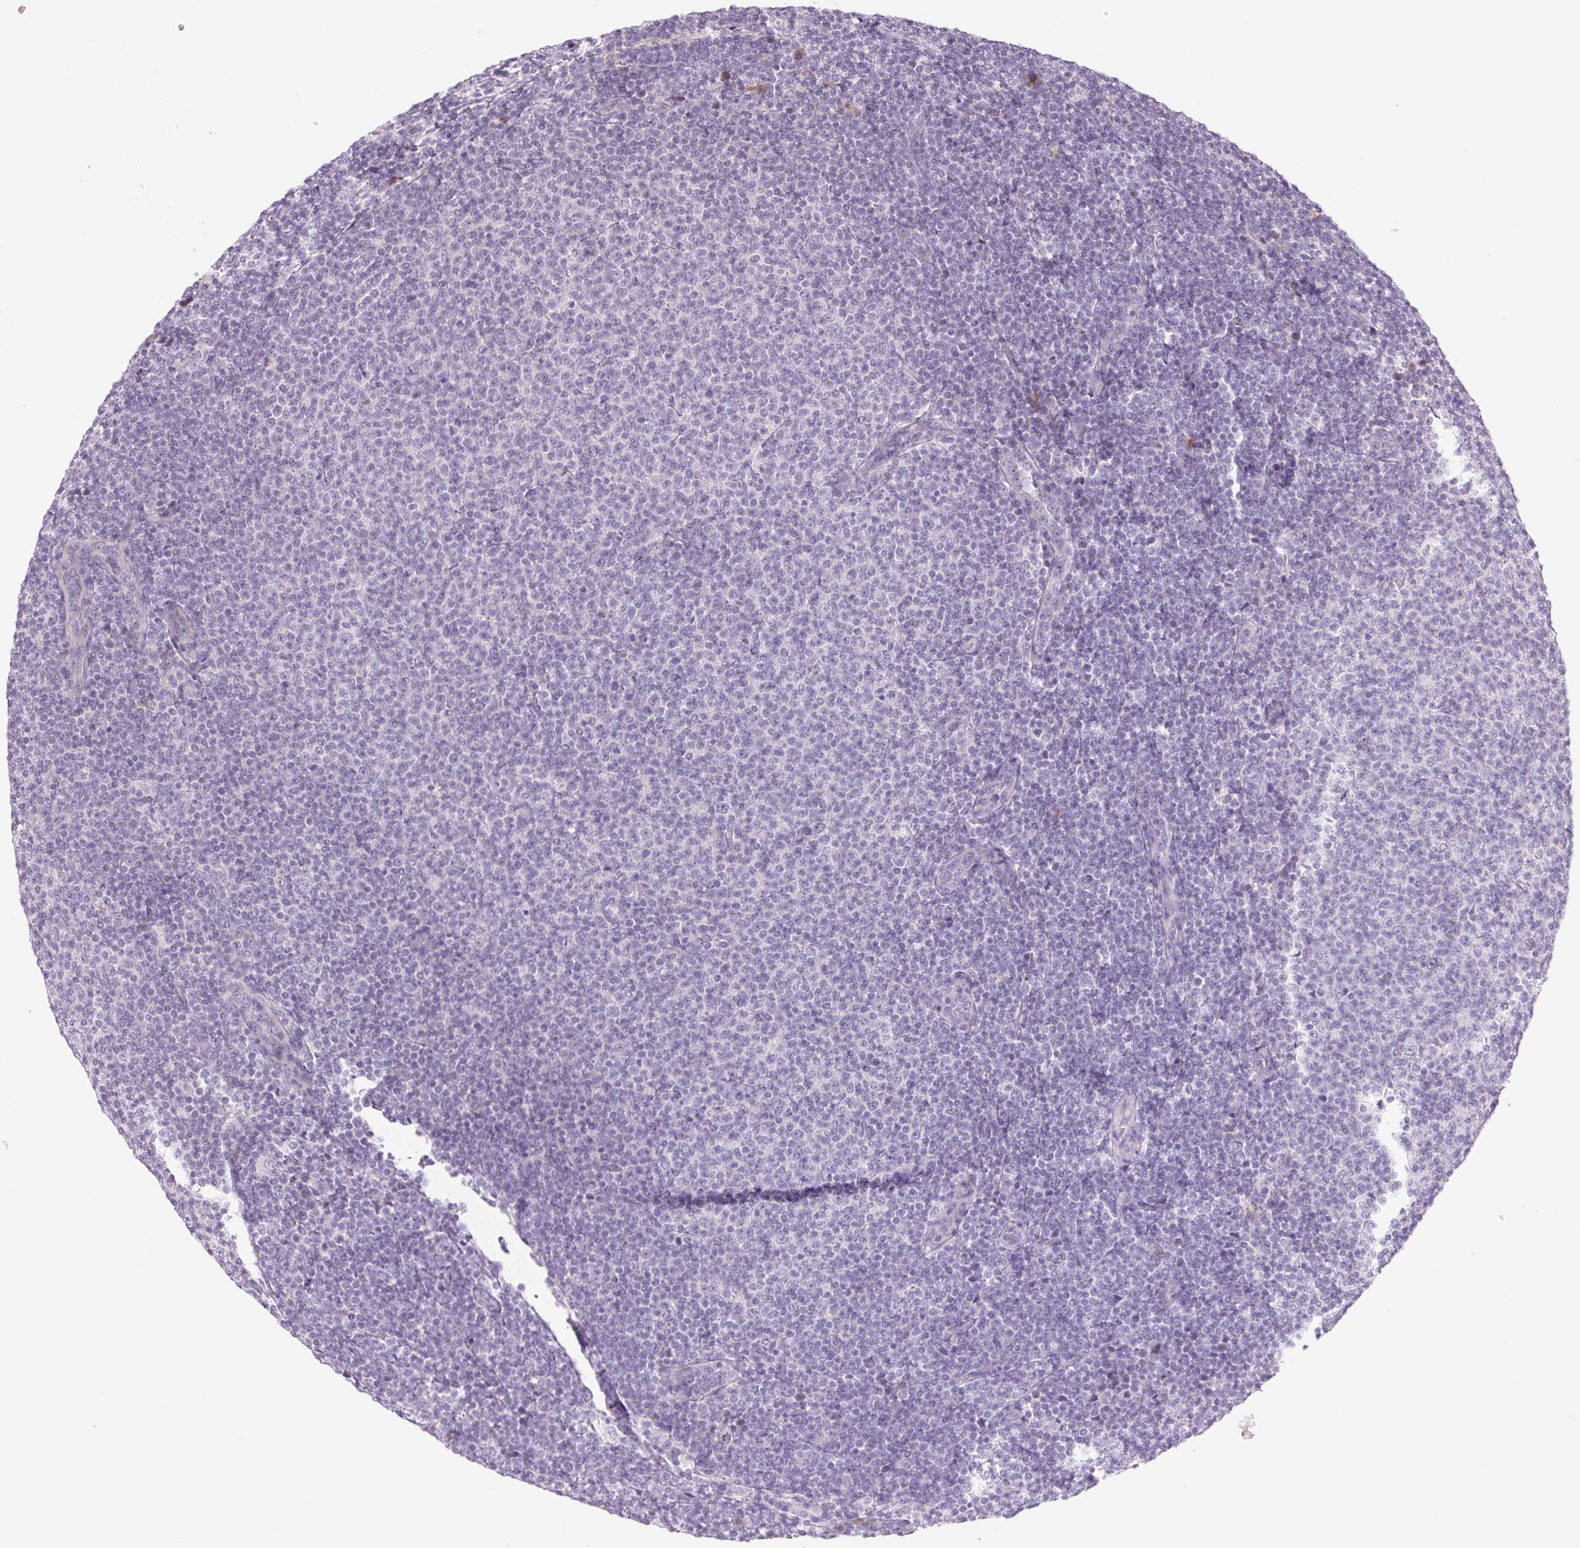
{"staining": {"intensity": "negative", "quantity": "none", "location": "none"}, "tissue": "lymphoma", "cell_type": "Tumor cells", "image_type": "cancer", "snomed": [{"axis": "morphology", "description": "Malignant lymphoma, non-Hodgkin's type, Low grade"}, {"axis": "topography", "description": "Lymph node"}], "caption": "Lymphoma was stained to show a protein in brown. There is no significant positivity in tumor cells. Nuclei are stained in blue.", "gene": "TMEM100", "patient": {"sex": "male", "age": 66}}